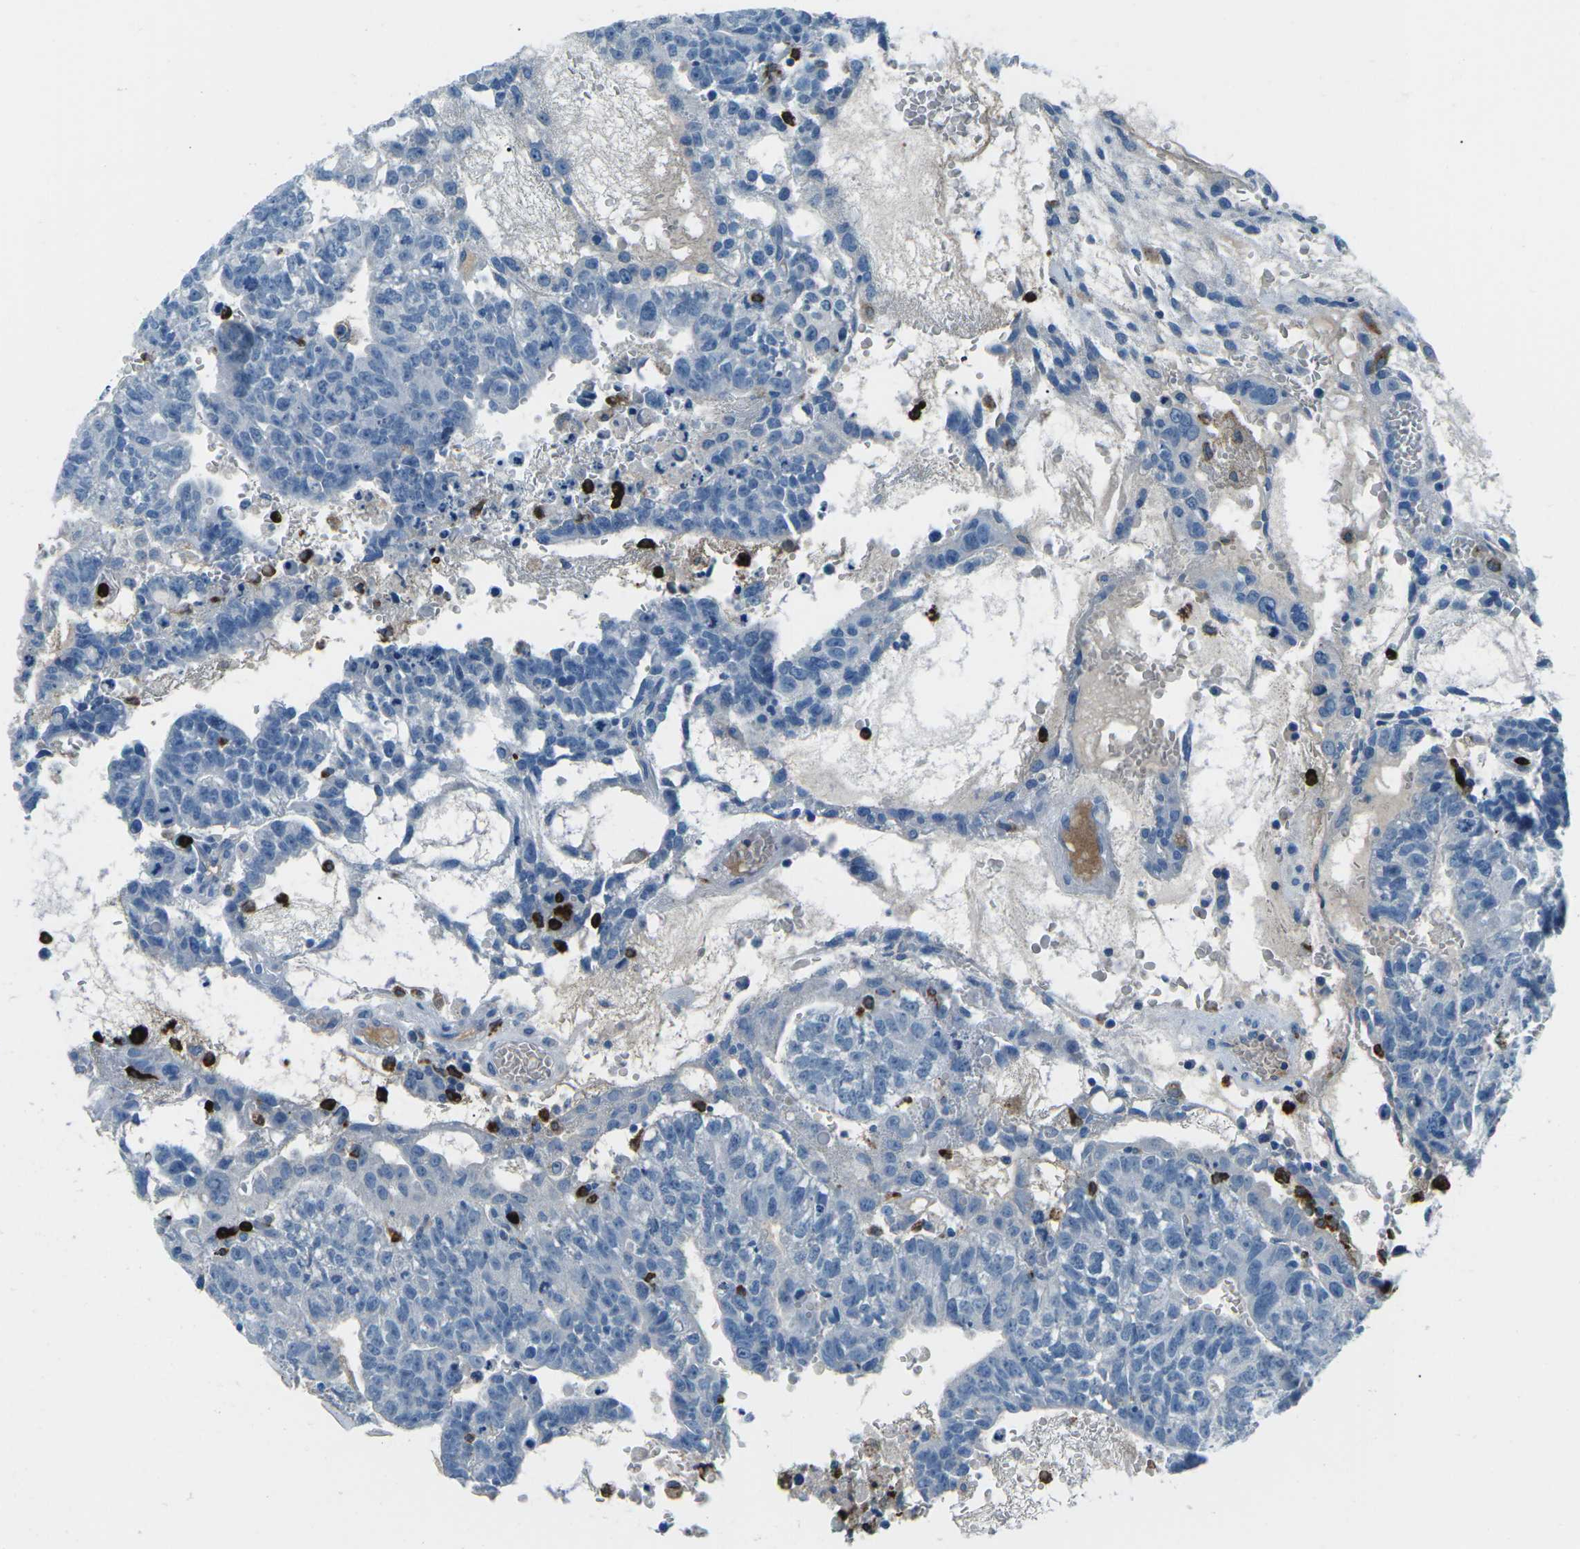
{"staining": {"intensity": "negative", "quantity": "none", "location": "none"}, "tissue": "testis cancer", "cell_type": "Tumor cells", "image_type": "cancer", "snomed": [{"axis": "morphology", "description": "Seminoma, NOS"}, {"axis": "morphology", "description": "Carcinoma, Embryonal, NOS"}, {"axis": "topography", "description": "Testis"}], "caption": "IHC of human testis cancer reveals no expression in tumor cells.", "gene": "FCN1", "patient": {"sex": "male", "age": 52}}